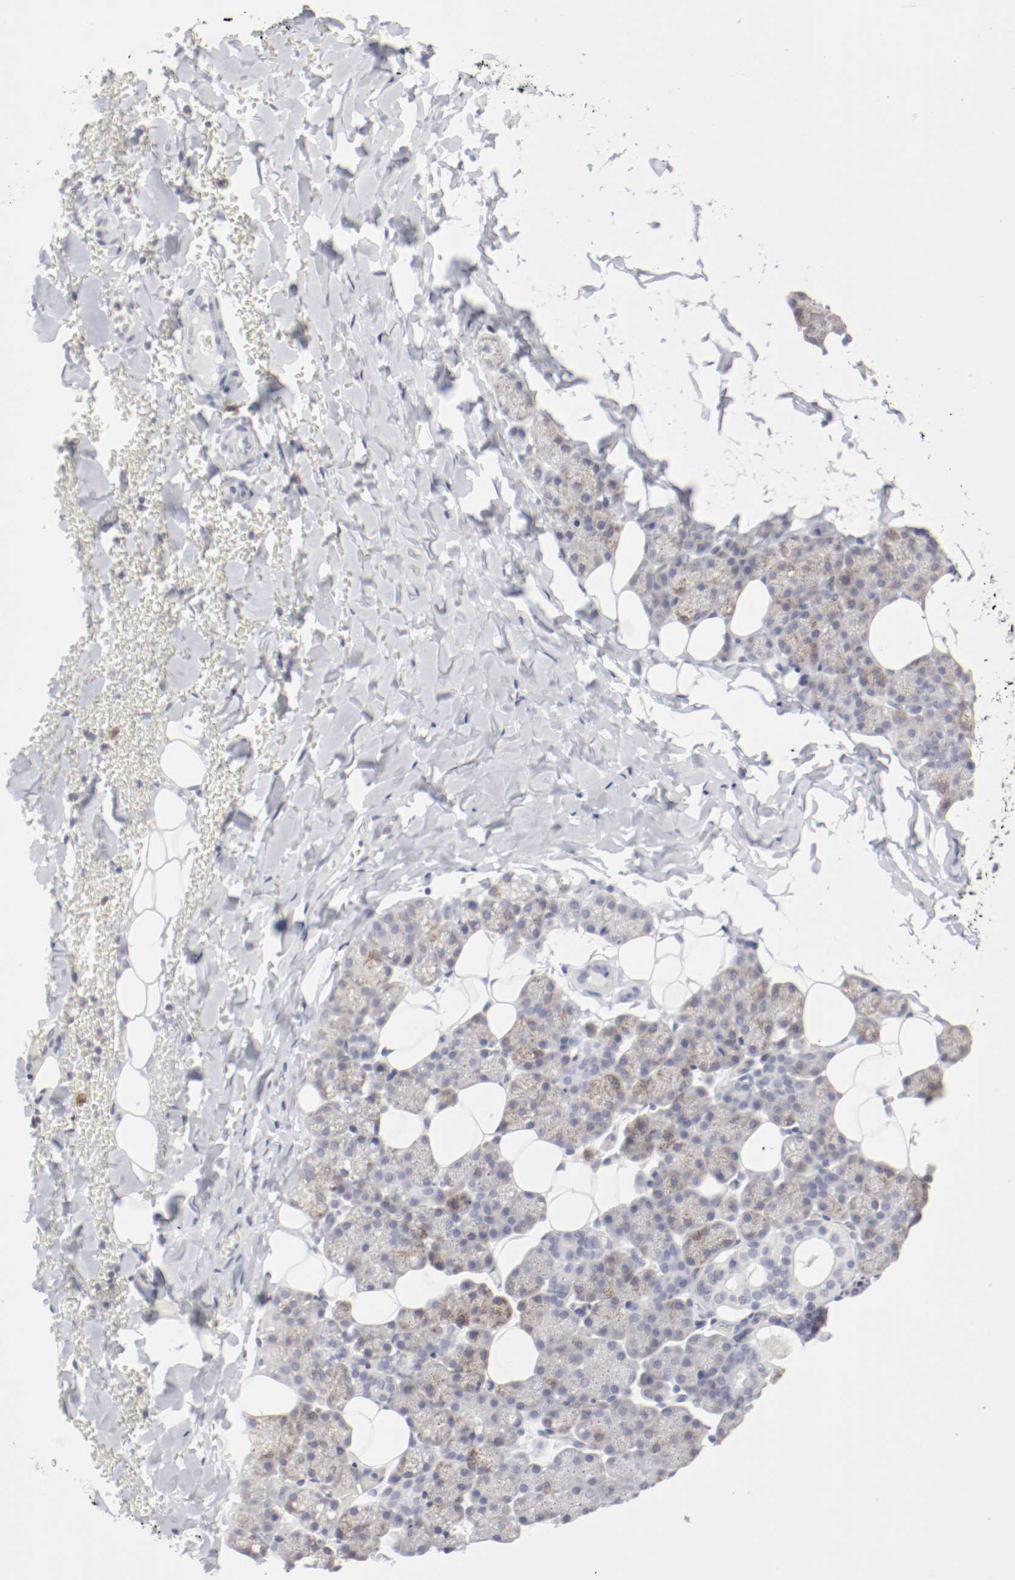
{"staining": {"intensity": "weak", "quantity": "<25%", "location": "cytoplasmic/membranous"}, "tissue": "salivary gland", "cell_type": "Glandular cells", "image_type": "normal", "snomed": [{"axis": "morphology", "description": "Normal tissue, NOS"}, {"axis": "topography", "description": "Lymph node"}, {"axis": "topography", "description": "Salivary gland"}], "caption": "IHC micrograph of benign salivary gland stained for a protein (brown), which displays no expression in glandular cells.", "gene": "ITGAX", "patient": {"sex": "male", "age": 8}}